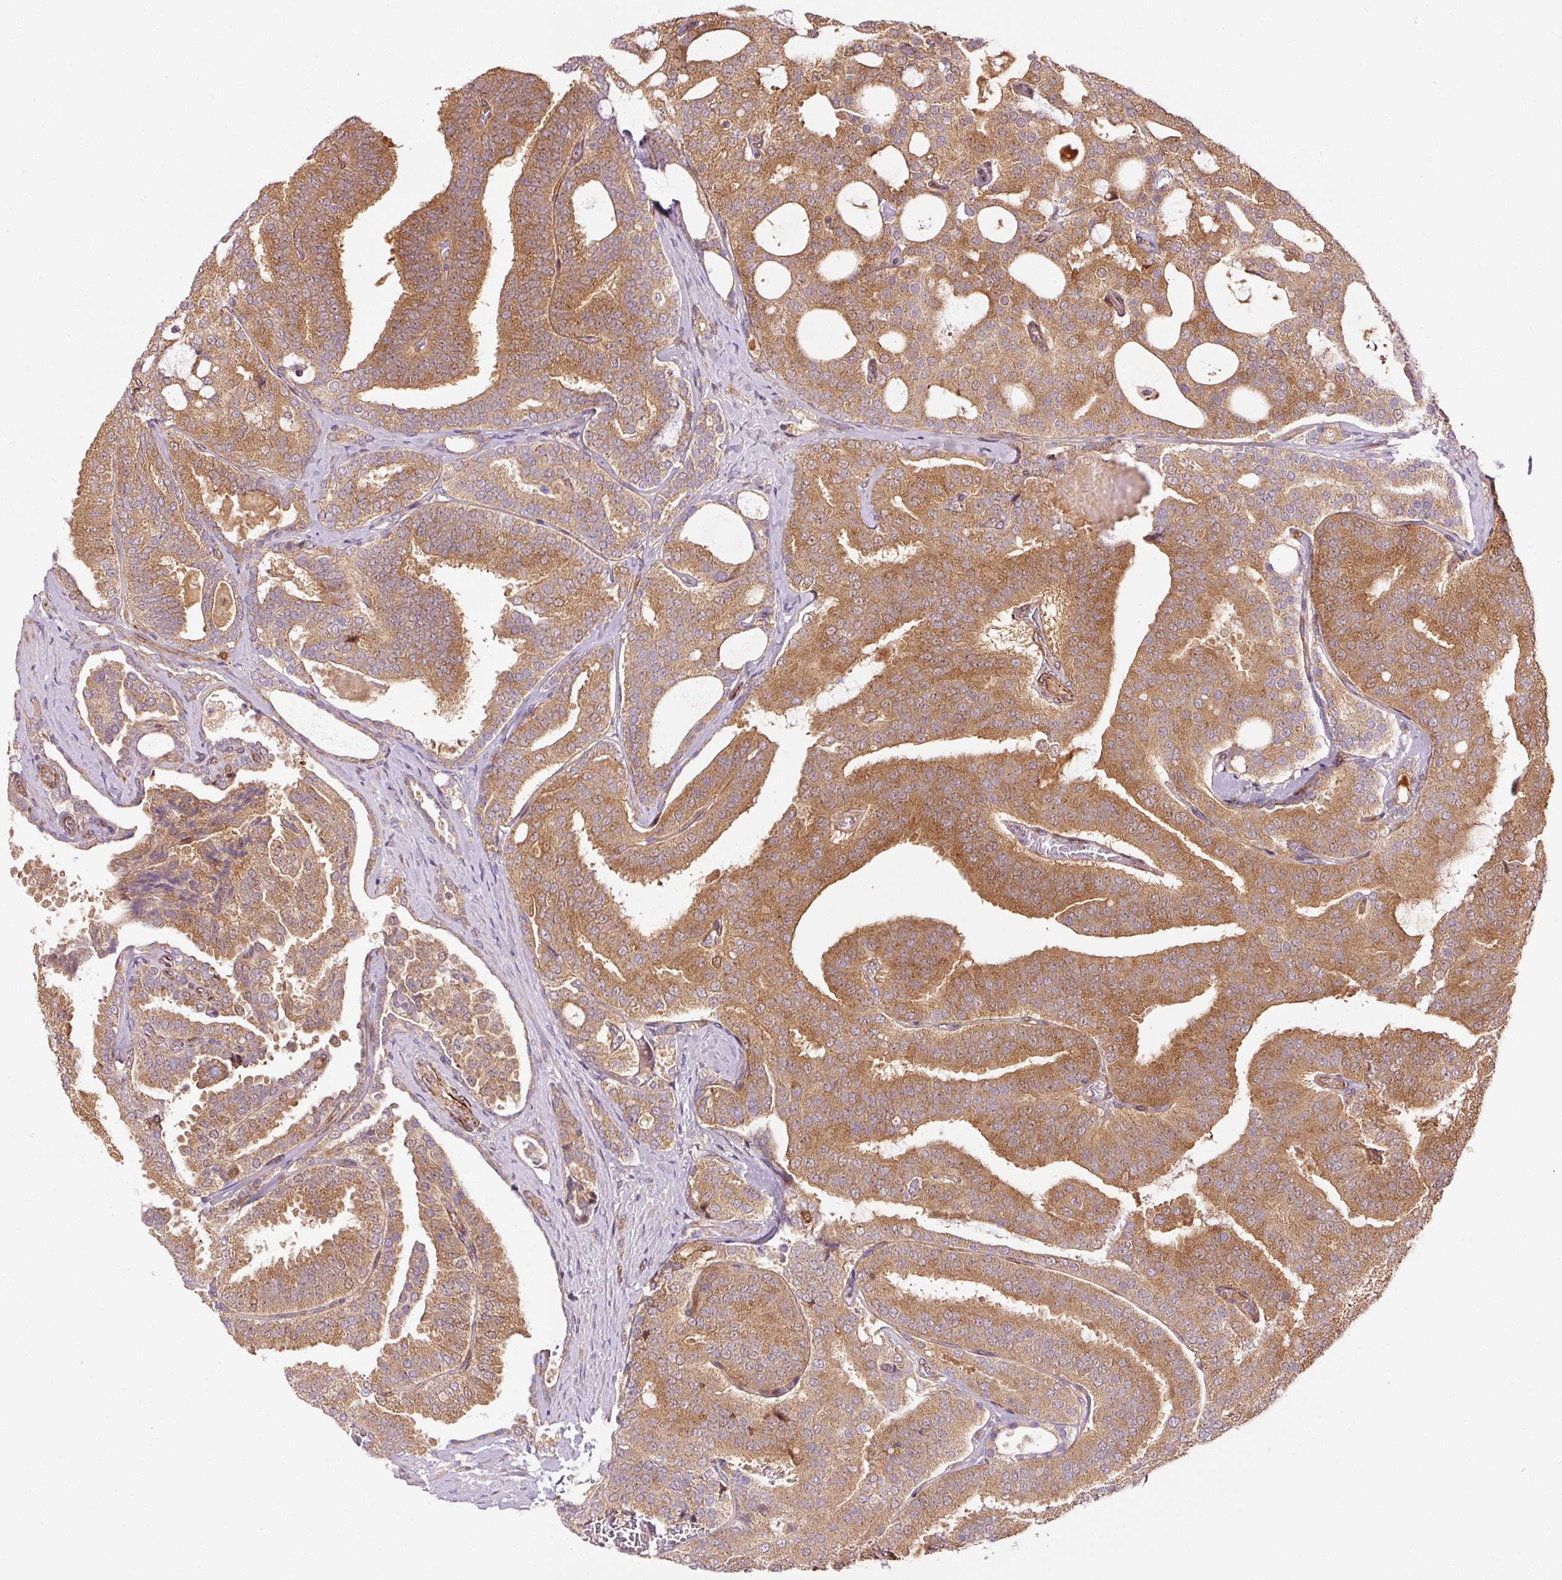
{"staining": {"intensity": "moderate", "quantity": ">75%", "location": "cytoplasmic/membranous"}, "tissue": "prostate cancer", "cell_type": "Tumor cells", "image_type": "cancer", "snomed": [{"axis": "morphology", "description": "Adenocarcinoma, High grade"}, {"axis": "topography", "description": "Prostate"}], "caption": "Immunohistochemical staining of human prostate adenocarcinoma (high-grade) shows medium levels of moderate cytoplasmic/membranous positivity in about >75% of tumor cells.", "gene": "PPP1R14B", "patient": {"sex": "male", "age": 65}}